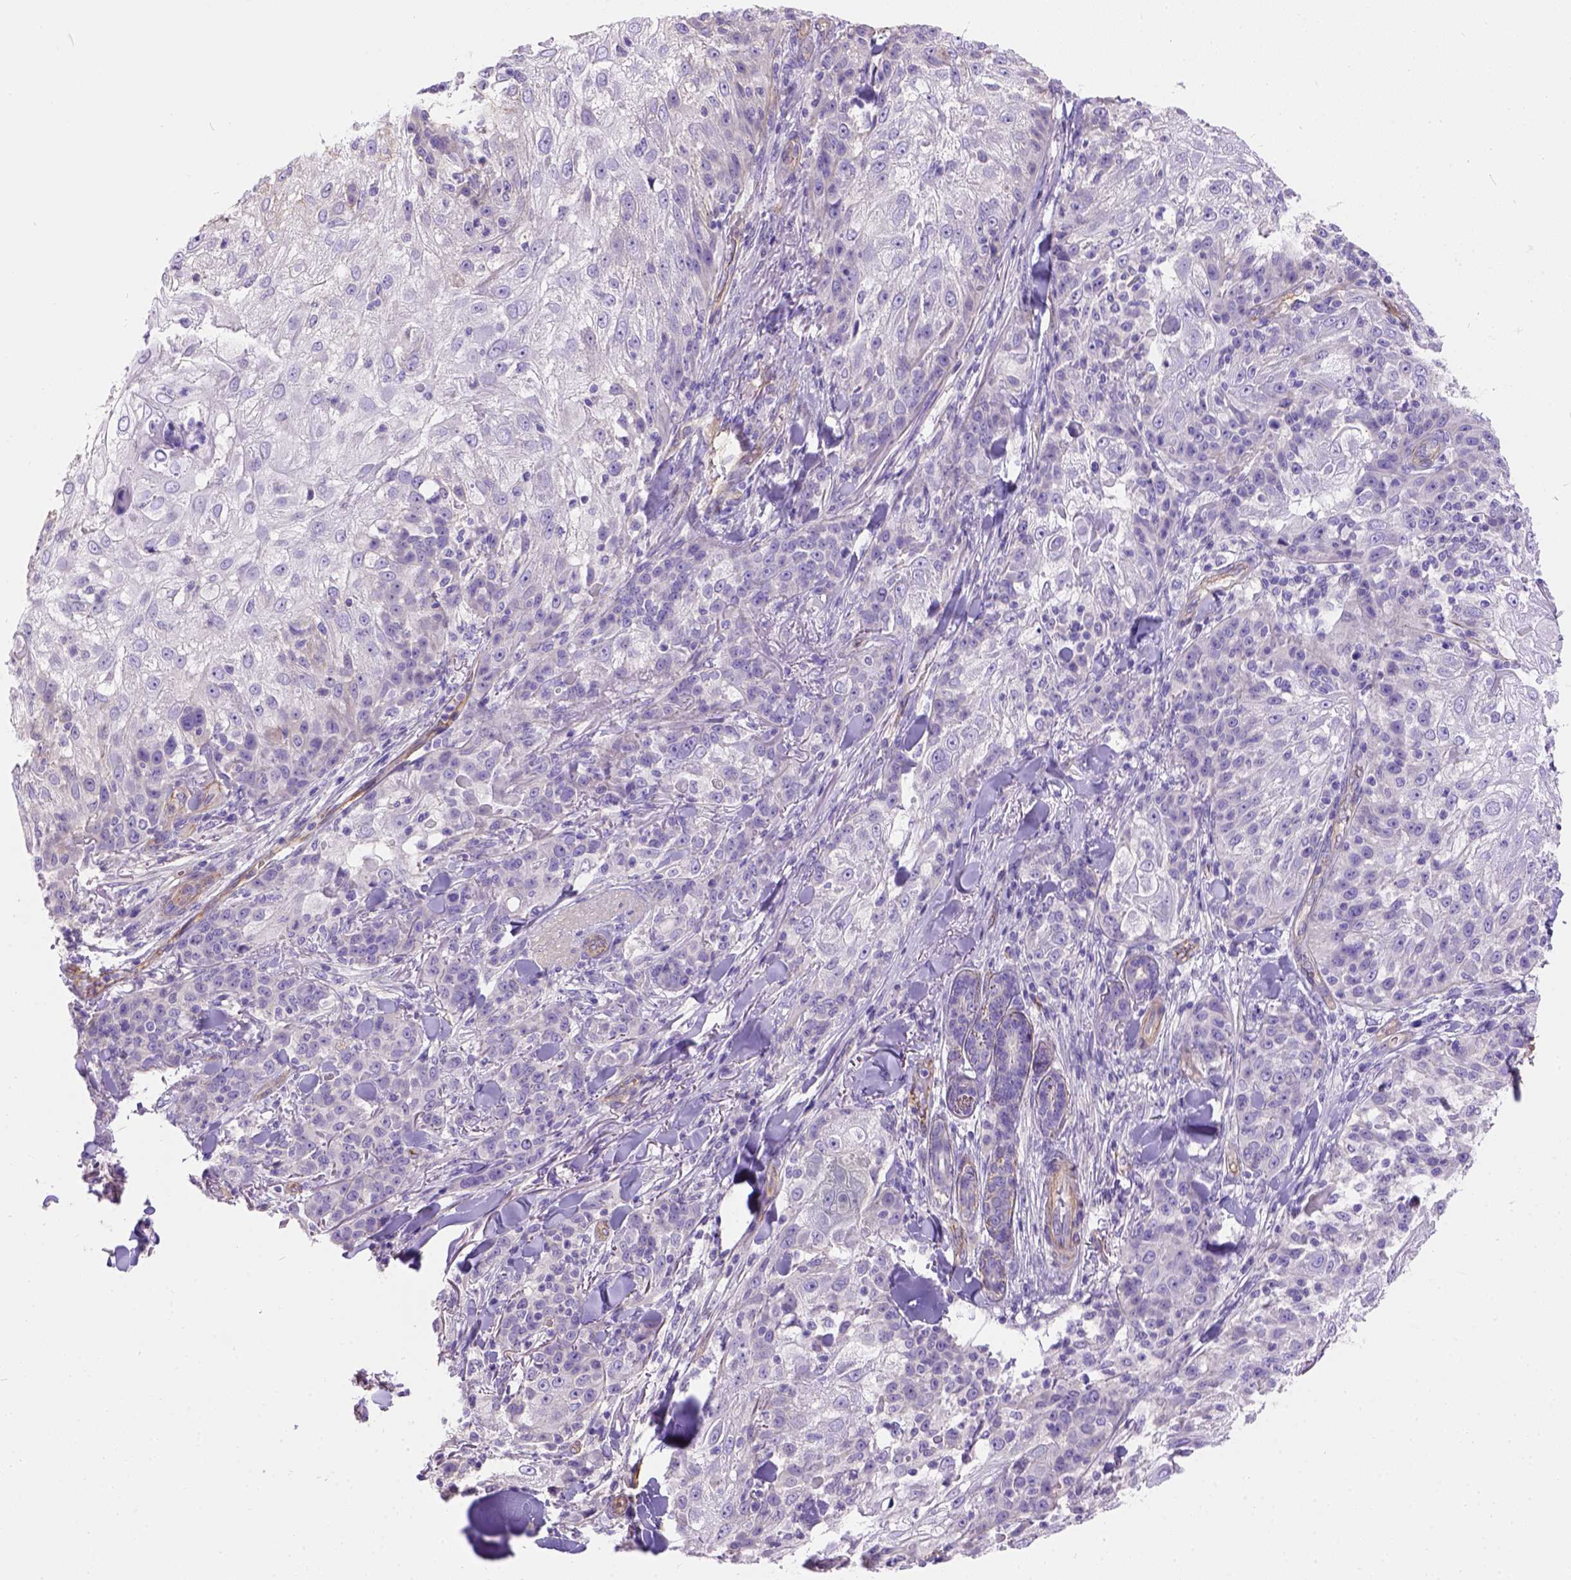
{"staining": {"intensity": "negative", "quantity": "none", "location": "none"}, "tissue": "skin cancer", "cell_type": "Tumor cells", "image_type": "cancer", "snomed": [{"axis": "morphology", "description": "Normal tissue, NOS"}, {"axis": "morphology", "description": "Squamous cell carcinoma, NOS"}, {"axis": "topography", "description": "Skin"}], "caption": "Immunohistochemistry (IHC) histopathology image of skin squamous cell carcinoma stained for a protein (brown), which reveals no expression in tumor cells.", "gene": "PHF7", "patient": {"sex": "female", "age": 83}}